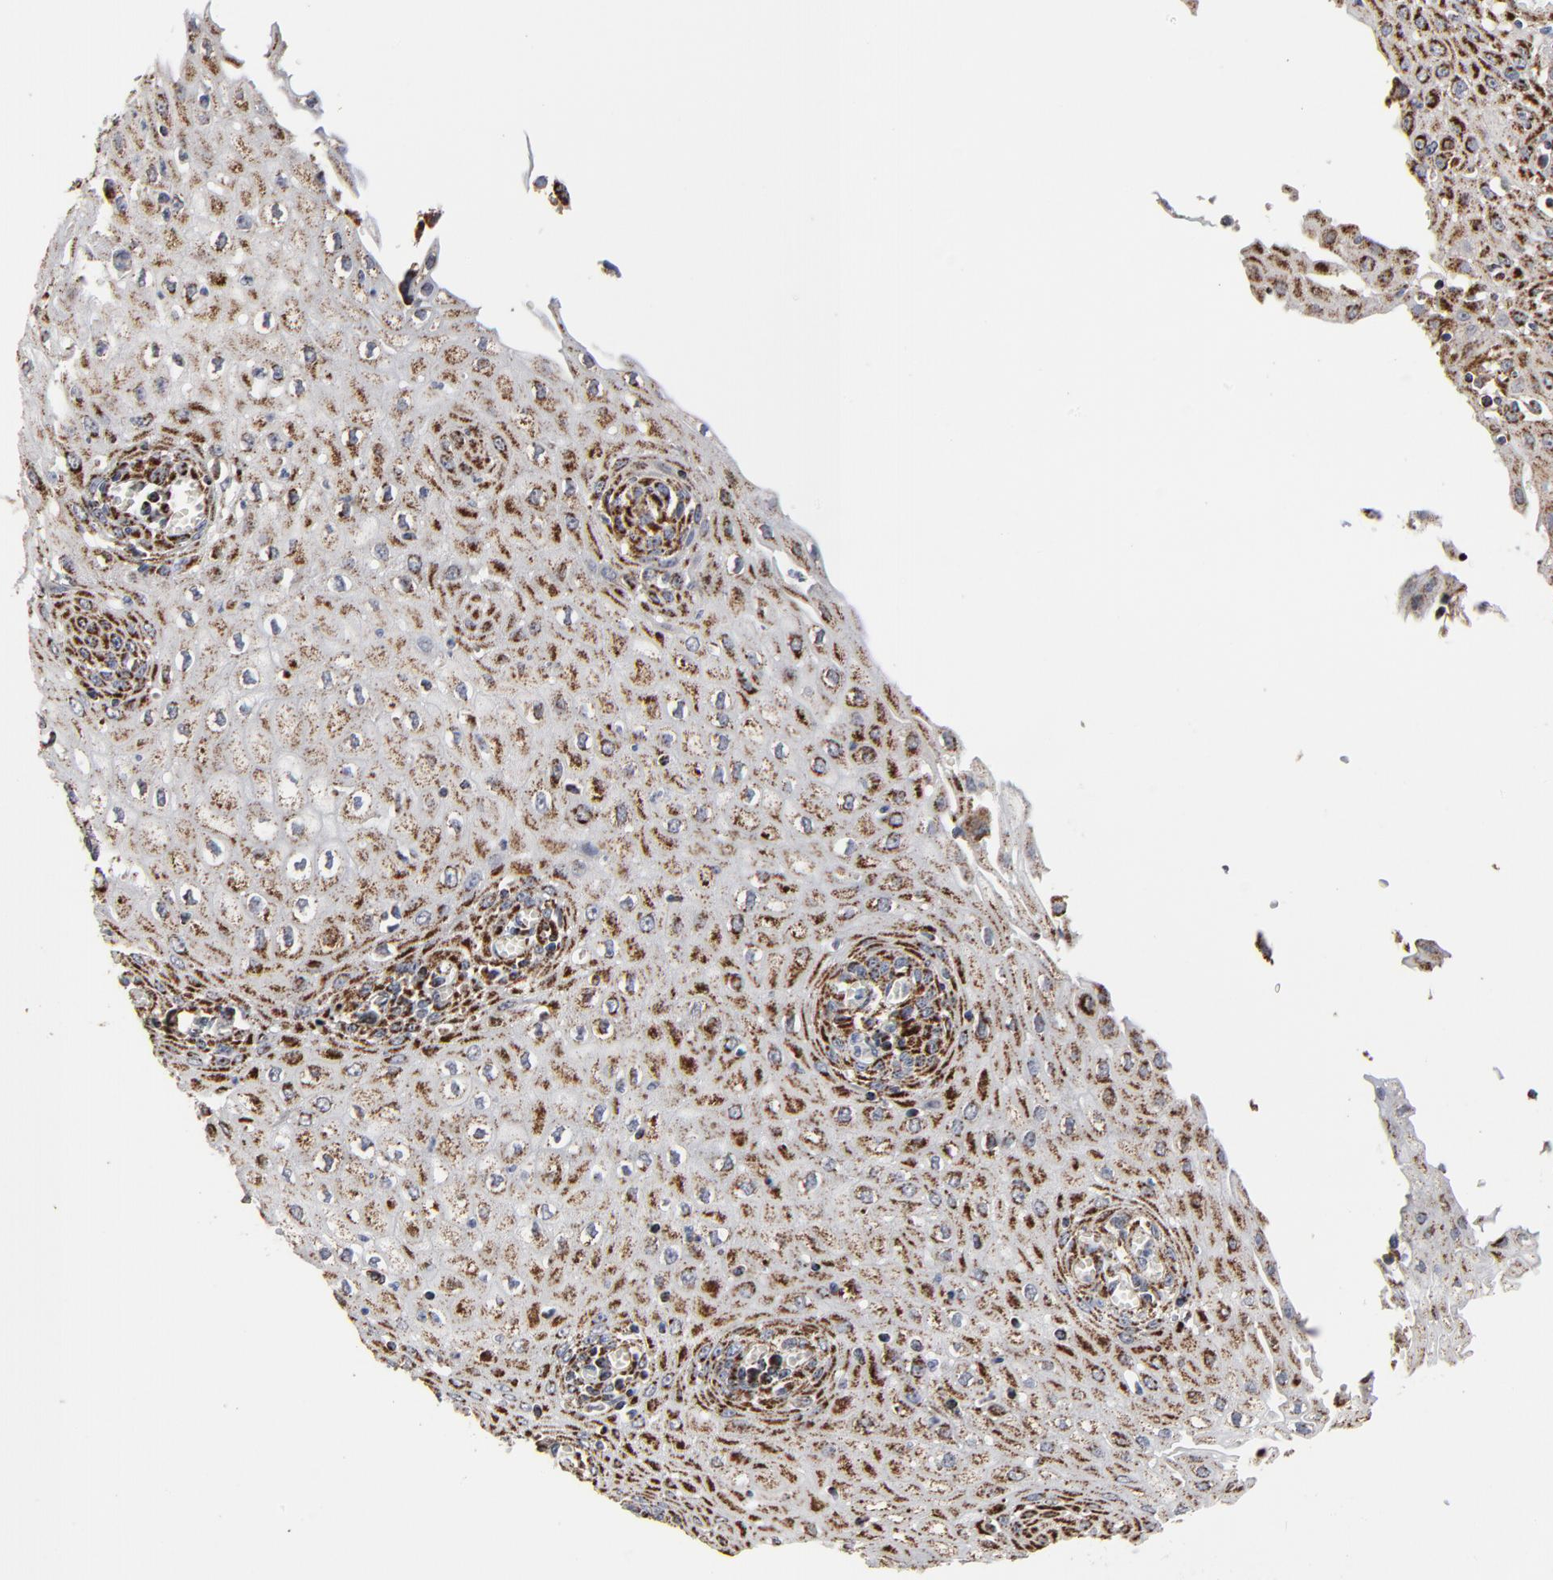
{"staining": {"intensity": "strong", "quantity": ">75%", "location": "cytoplasmic/membranous"}, "tissue": "esophagus", "cell_type": "Squamous epithelial cells", "image_type": "normal", "snomed": [{"axis": "morphology", "description": "Normal tissue, NOS"}, {"axis": "morphology", "description": "Squamous cell carcinoma, NOS"}, {"axis": "topography", "description": "Esophagus"}], "caption": "Immunohistochemical staining of benign esophagus displays high levels of strong cytoplasmic/membranous positivity in about >75% of squamous epithelial cells. (IHC, brightfield microscopy, high magnification).", "gene": "UQCRC1", "patient": {"sex": "male", "age": 65}}